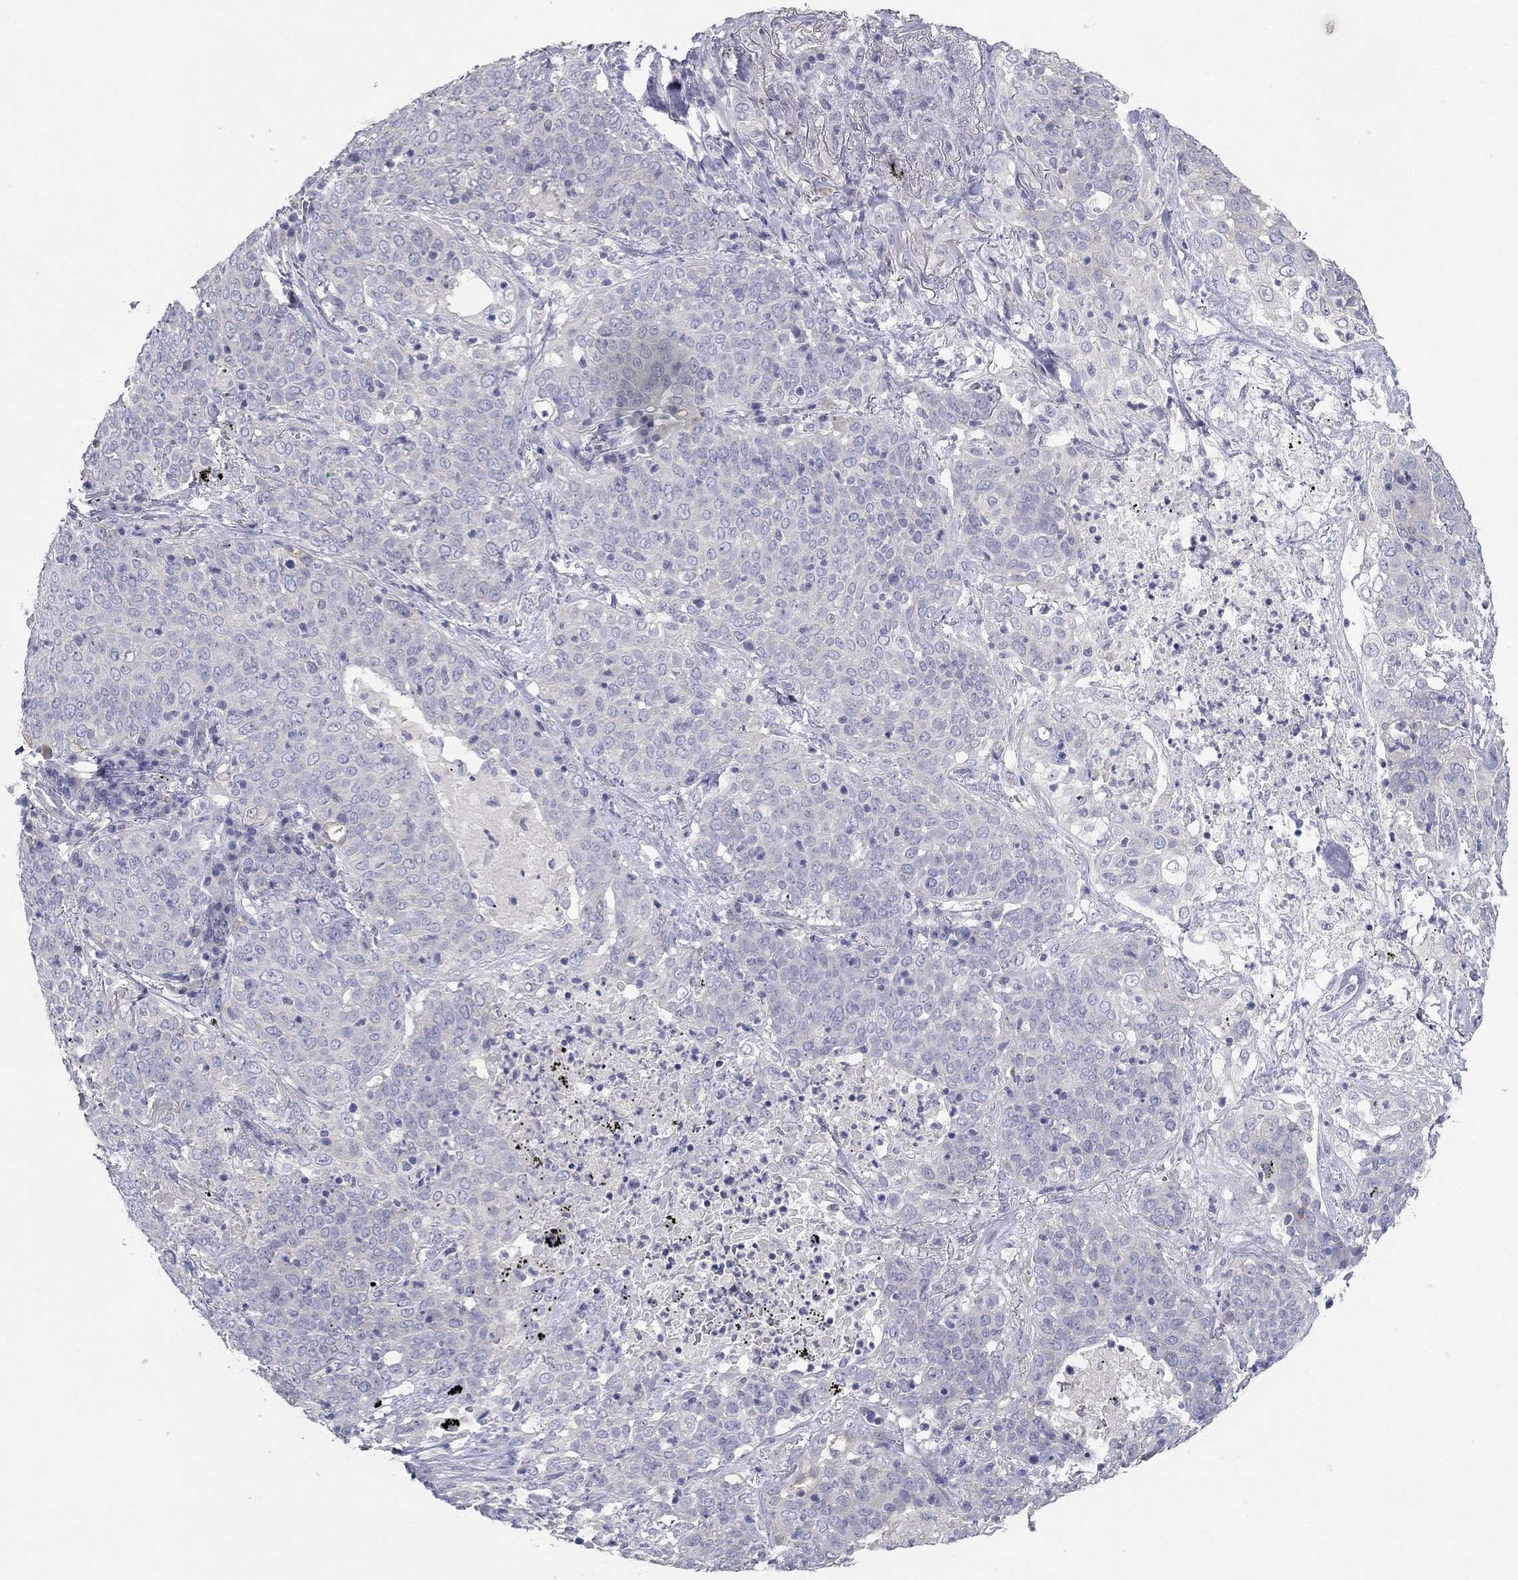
{"staining": {"intensity": "negative", "quantity": "none", "location": "none"}, "tissue": "lung cancer", "cell_type": "Tumor cells", "image_type": "cancer", "snomed": [{"axis": "morphology", "description": "Squamous cell carcinoma, NOS"}, {"axis": "topography", "description": "Lung"}], "caption": "Lung cancer (squamous cell carcinoma) stained for a protein using immunohistochemistry (IHC) displays no staining tumor cells.", "gene": "PLS1", "patient": {"sex": "male", "age": 82}}